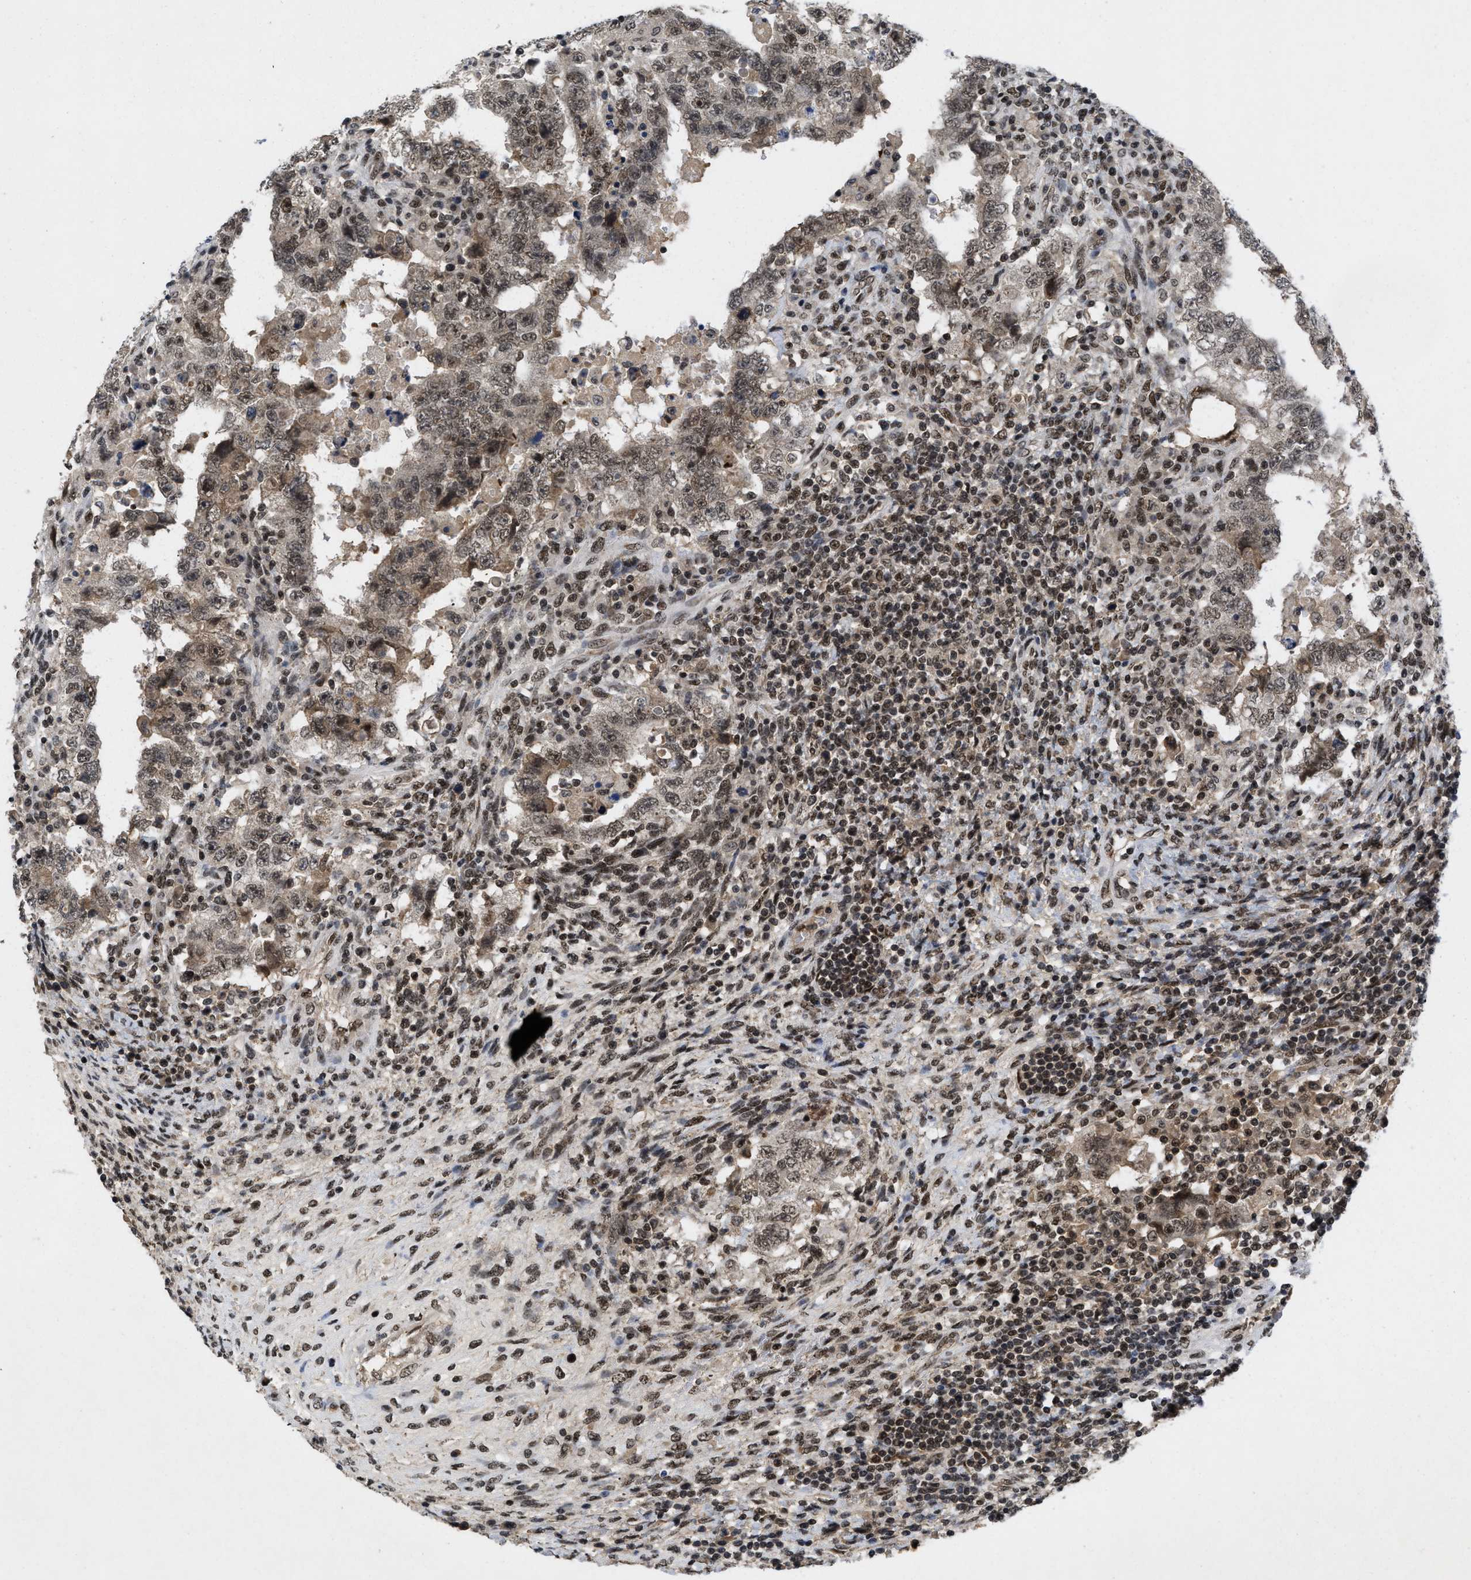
{"staining": {"intensity": "moderate", "quantity": ">75%", "location": "cytoplasmic/membranous,nuclear"}, "tissue": "testis cancer", "cell_type": "Tumor cells", "image_type": "cancer", "snomed": [{"axis": "morphology", "description": "Carcinoma, Embryonal, NOS"}, {"axis": "topography", "description": "Testis"}], "caption": "There is medium levels of moderate cytoplasmic/membranous and nuclear positivity in tumor cells of testis cancer, as demonstrated by immunohistochemical staining (brown color).", "gene": "ZNF346", "patient": {"sex": "male", "age": 26}}